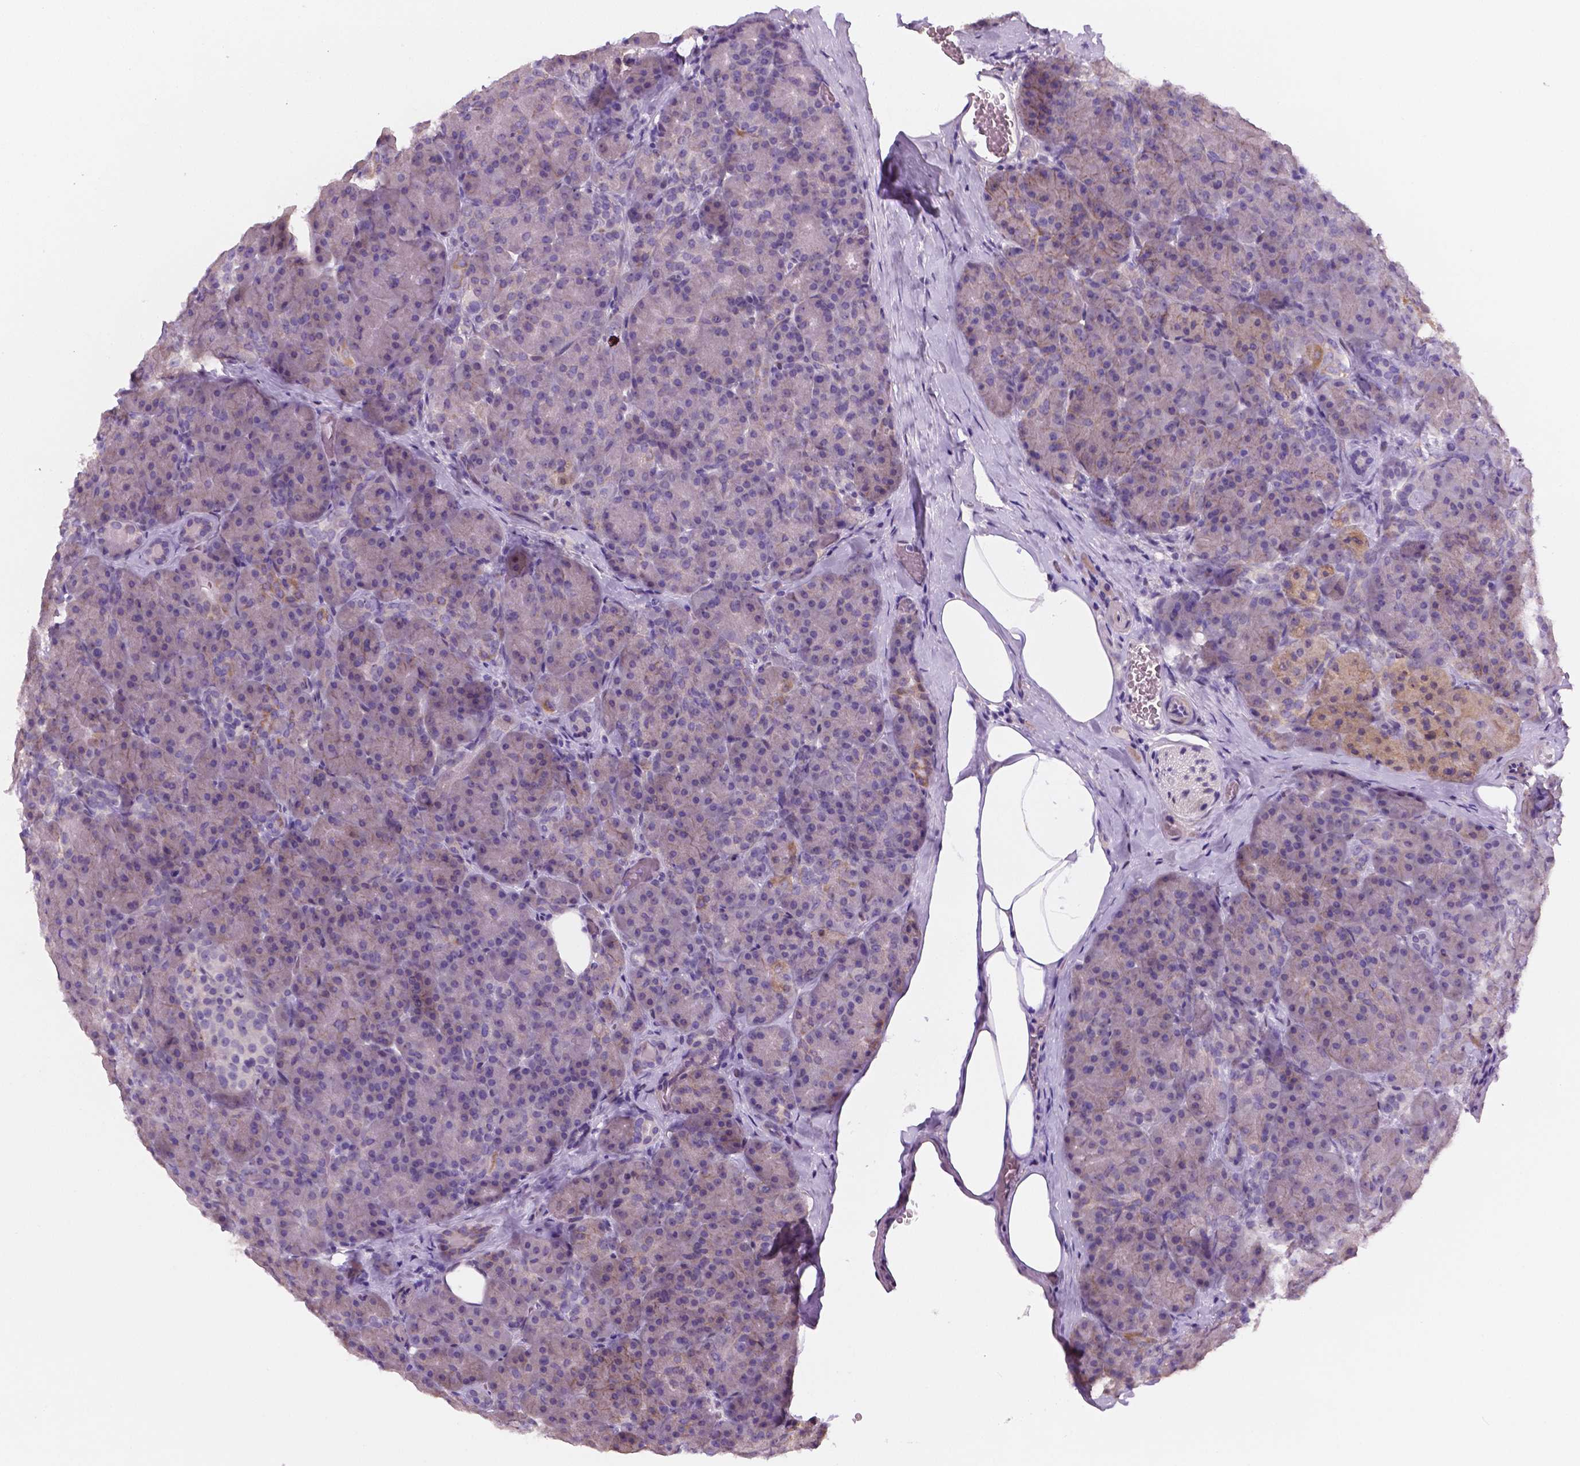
{"staining": {"intensity": "weak", "quantity": "<25%", "location": "cytoplasmic/membranous"}, "tissue": "pancreas", "cell_type": "Exocrine glandular cells", "image_type": "normal", "snomed": [{"axis": "morphology", "description": "Normal tissue, NOS"}, {"axis": "topography", "description": "Pancreas"}], "caption": "Exocrine glandular cells show no significant protein positivity in unremarkable pancreas. (DAB (3,3'-diaminobenzidine) immunohistochemistry visualized using brightfield microscopy, high magnification).", "gene": "C18orf21", "patient": {"sex": "male", "age": 57}}